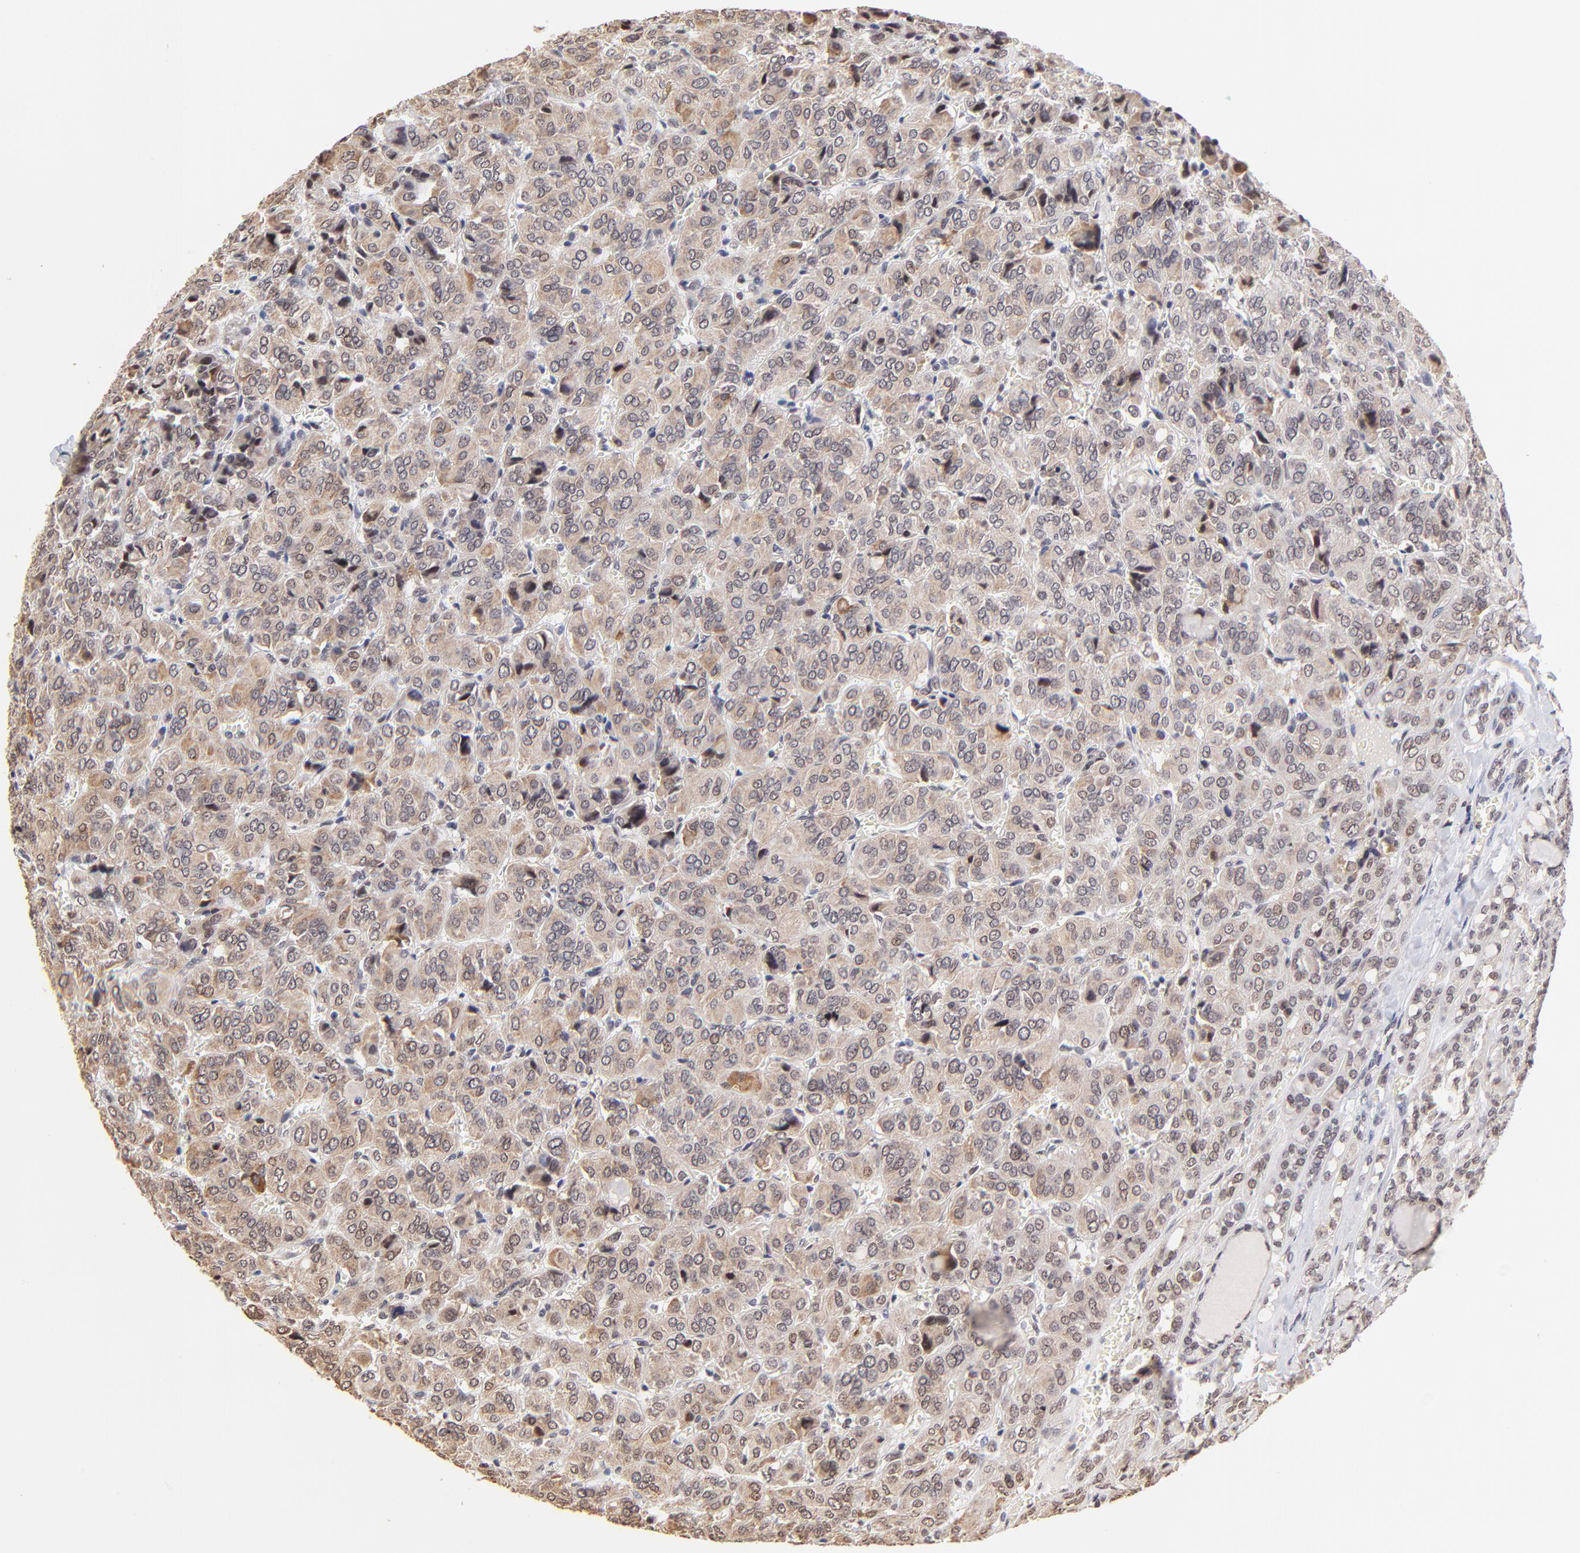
{"staining": {"intensity": "weak", "quantity": ">75%", "location": "cytoplasmic/membranous,nuclear"}, "tissue": "thyroid cancer", "cell_type": "Tumor cells", "image_type": "cancer", "snomed": [{"axis": "morphology", "description": "Follicular adenoma carcinoma, NOS"}, {"axis": "topography", "description": "Thyroid gland"}], "caption": "Tumor cells reveal low levels of weak cytoplasmic/membranous and nuclear expression in approximately >75% of cells in thyroid cancer. (DAB (3,3'-diaminobenzidine) IHC, brown staining for protein, blue staining for nuclei).", "gene": "ZNF670", "patient": {"sex": "female", "age": 71}}